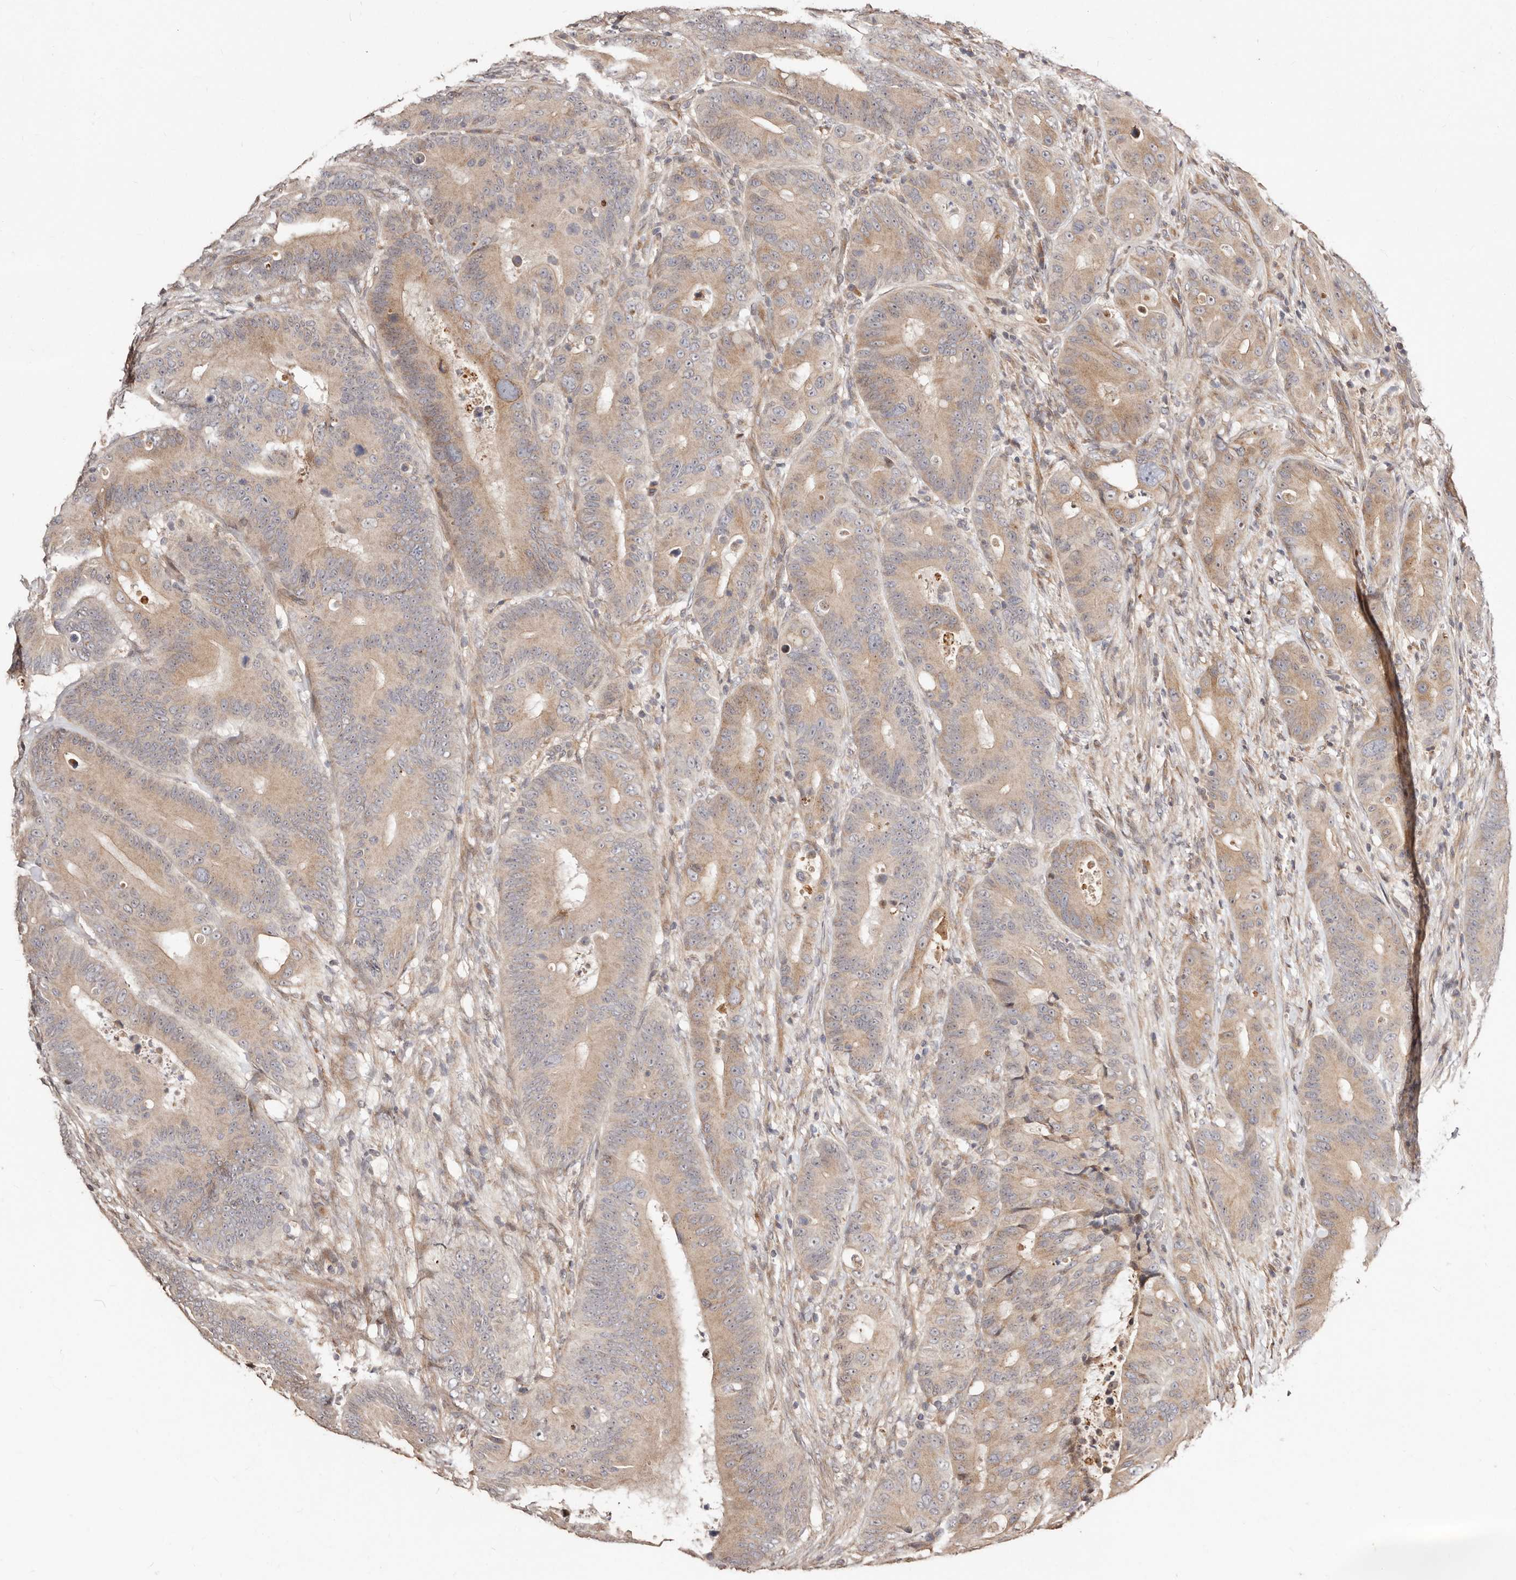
{"staining": {"intensity": "weak", "quantity": "25%-75%", "location": "cytoplasmic/membranous"}, "tissue": "colorectal cancer", "cell_type": "Tumor cells", "image_type": "cancer", "snomed": [{"axis": "morphology", "description": "Adenocarcinoma, NOS"}, {"axis": "topography", "description": "Colon"}], "caption": "Tumor cells show low levels of weak cytoplasmic/membranous staining in approximately 25%-75% of cells in human adenocarcinoma (colorectal).", "gene": "APOL6", "patient": {"sex": "male", "age": 83}}